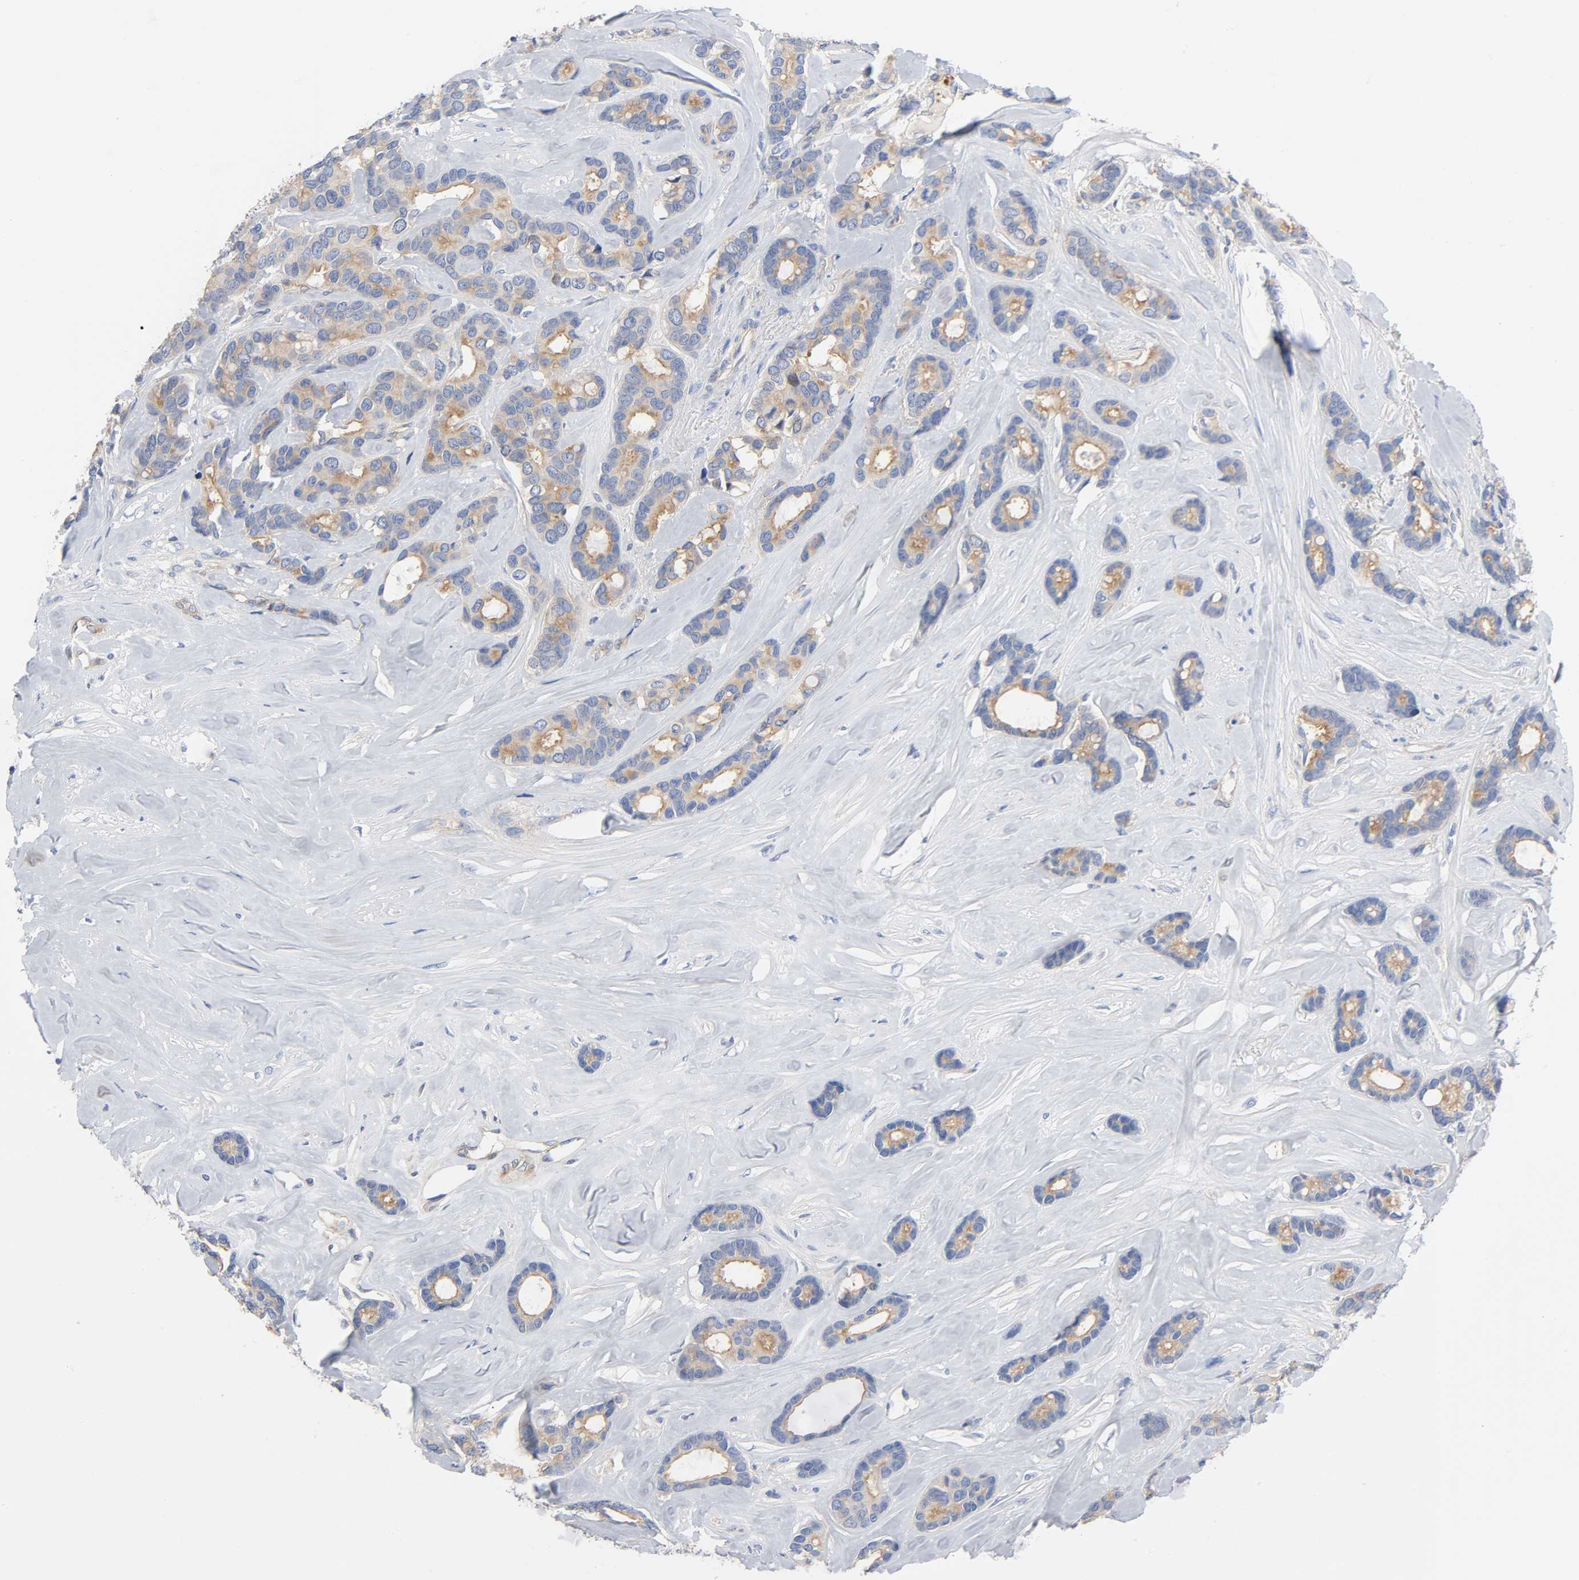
{"staining": {"intensity": "weak", "quantity": ">75%", "location": "cytoplasmic/membranous"}, "tissue": "breast cancer", "cell_type": "Tumor cells", "image_type": "cancer", "snomed": [{"axis": "morphology", "description": "Duct carcinoma"}, {"axis": "topography", "description": "Breast"}], "caption": "Breast invasive ductal carcinoma stained for a protein exhibits weak cytoplasmic/membranous positivity in tumor cells.", "gene": "SRC", "patient": {"sex": "female", "age": 87}}